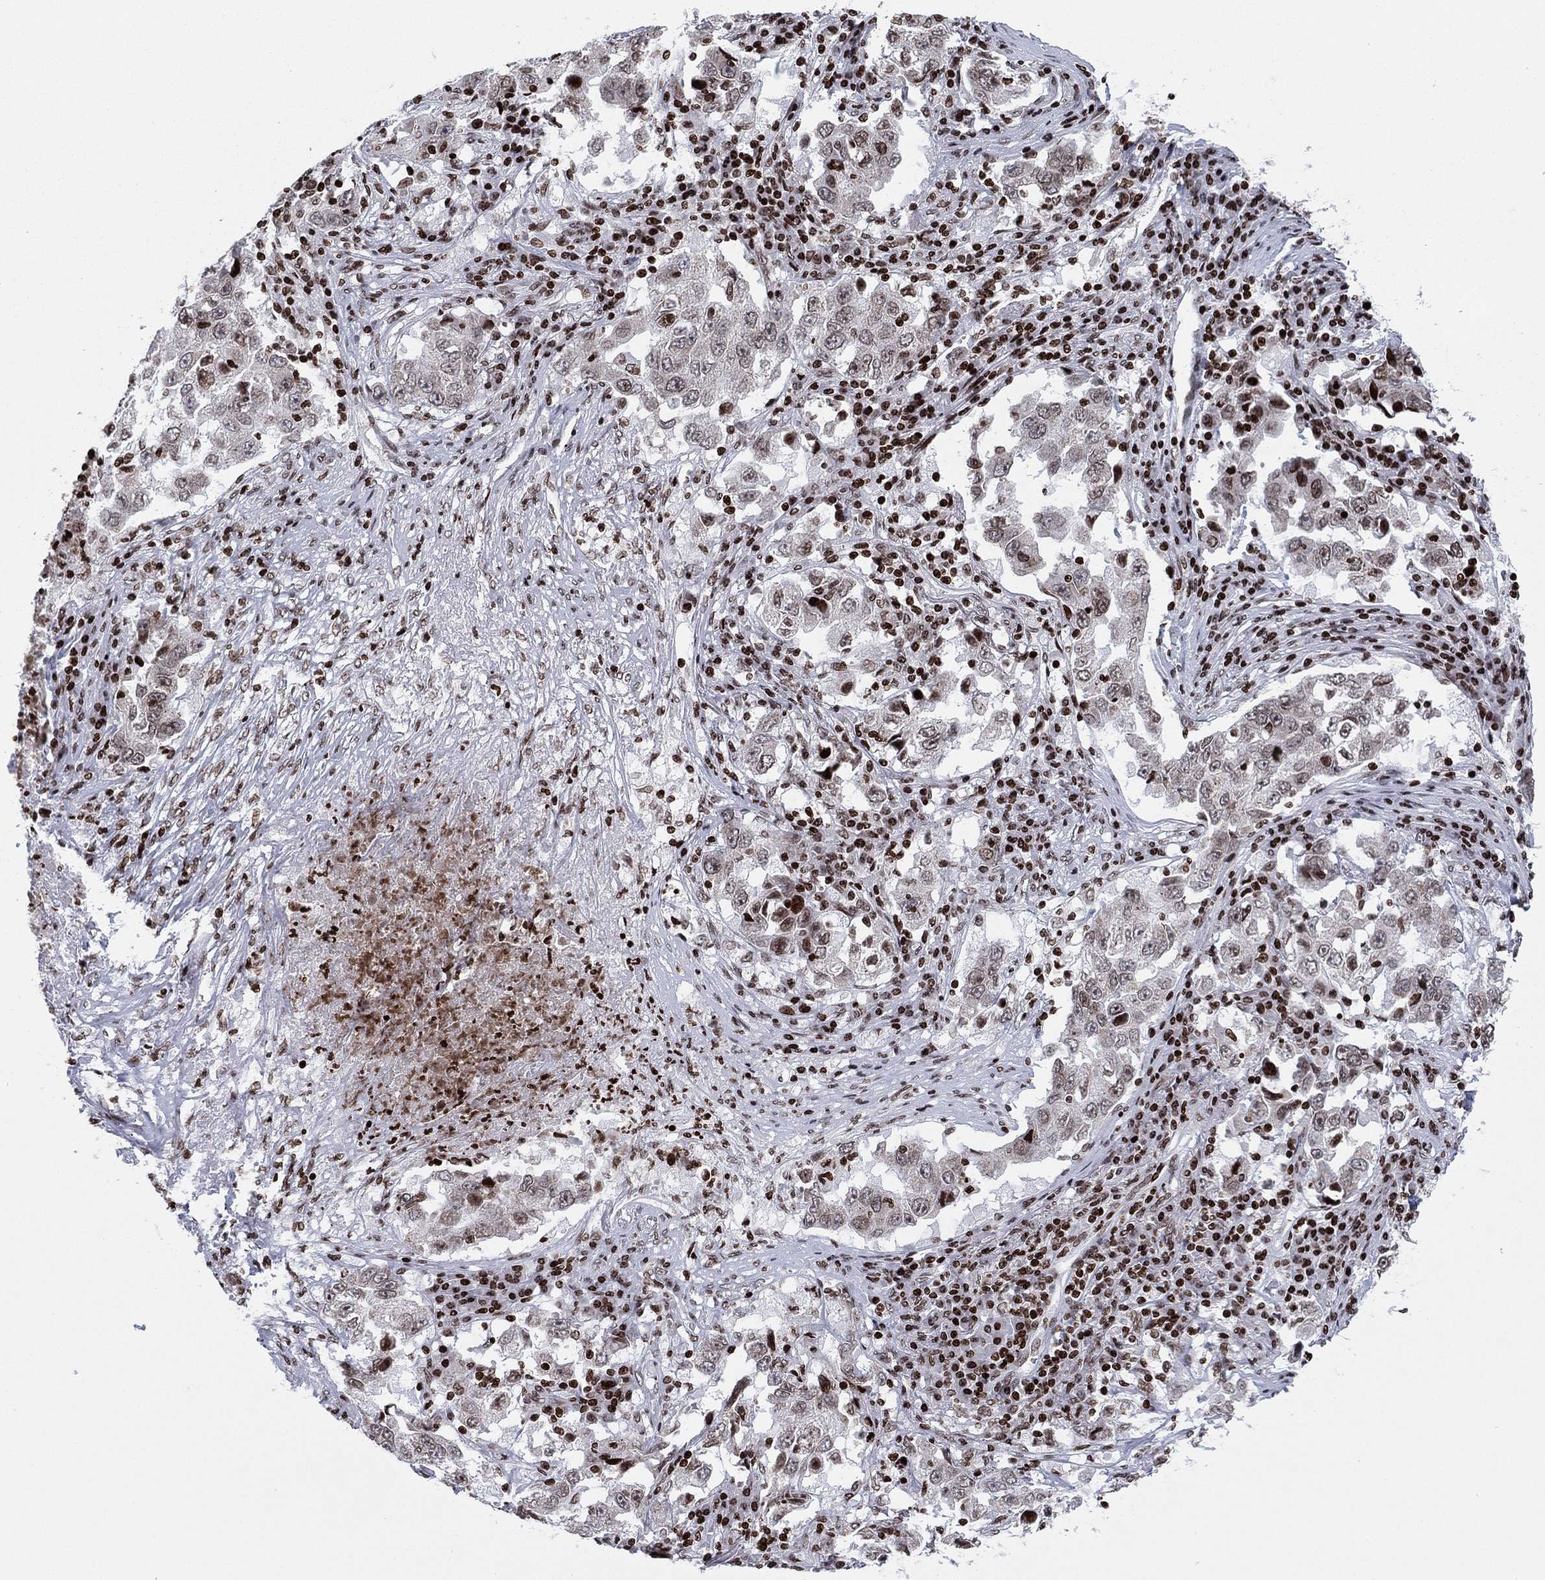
{"staining": {"intensity": "weak", "quantity": "<25%", "location": "nuclear"}, "tissue": "lung cancer", "cell_type": "Tumor cells", "image_type": "cancer", "snomed": [{"axis": "morphology", "description": "Adenocarcinoma, NOS"}, {"axis": "topography", "description": "Lung"}], "caption": "This is an immunohistochemistry histopathology image of adenocarcinoma (lung). There is no staining in tumor cells.", "gene": "MFSD14A", "patient": {"sex": "male", "age": 73}}